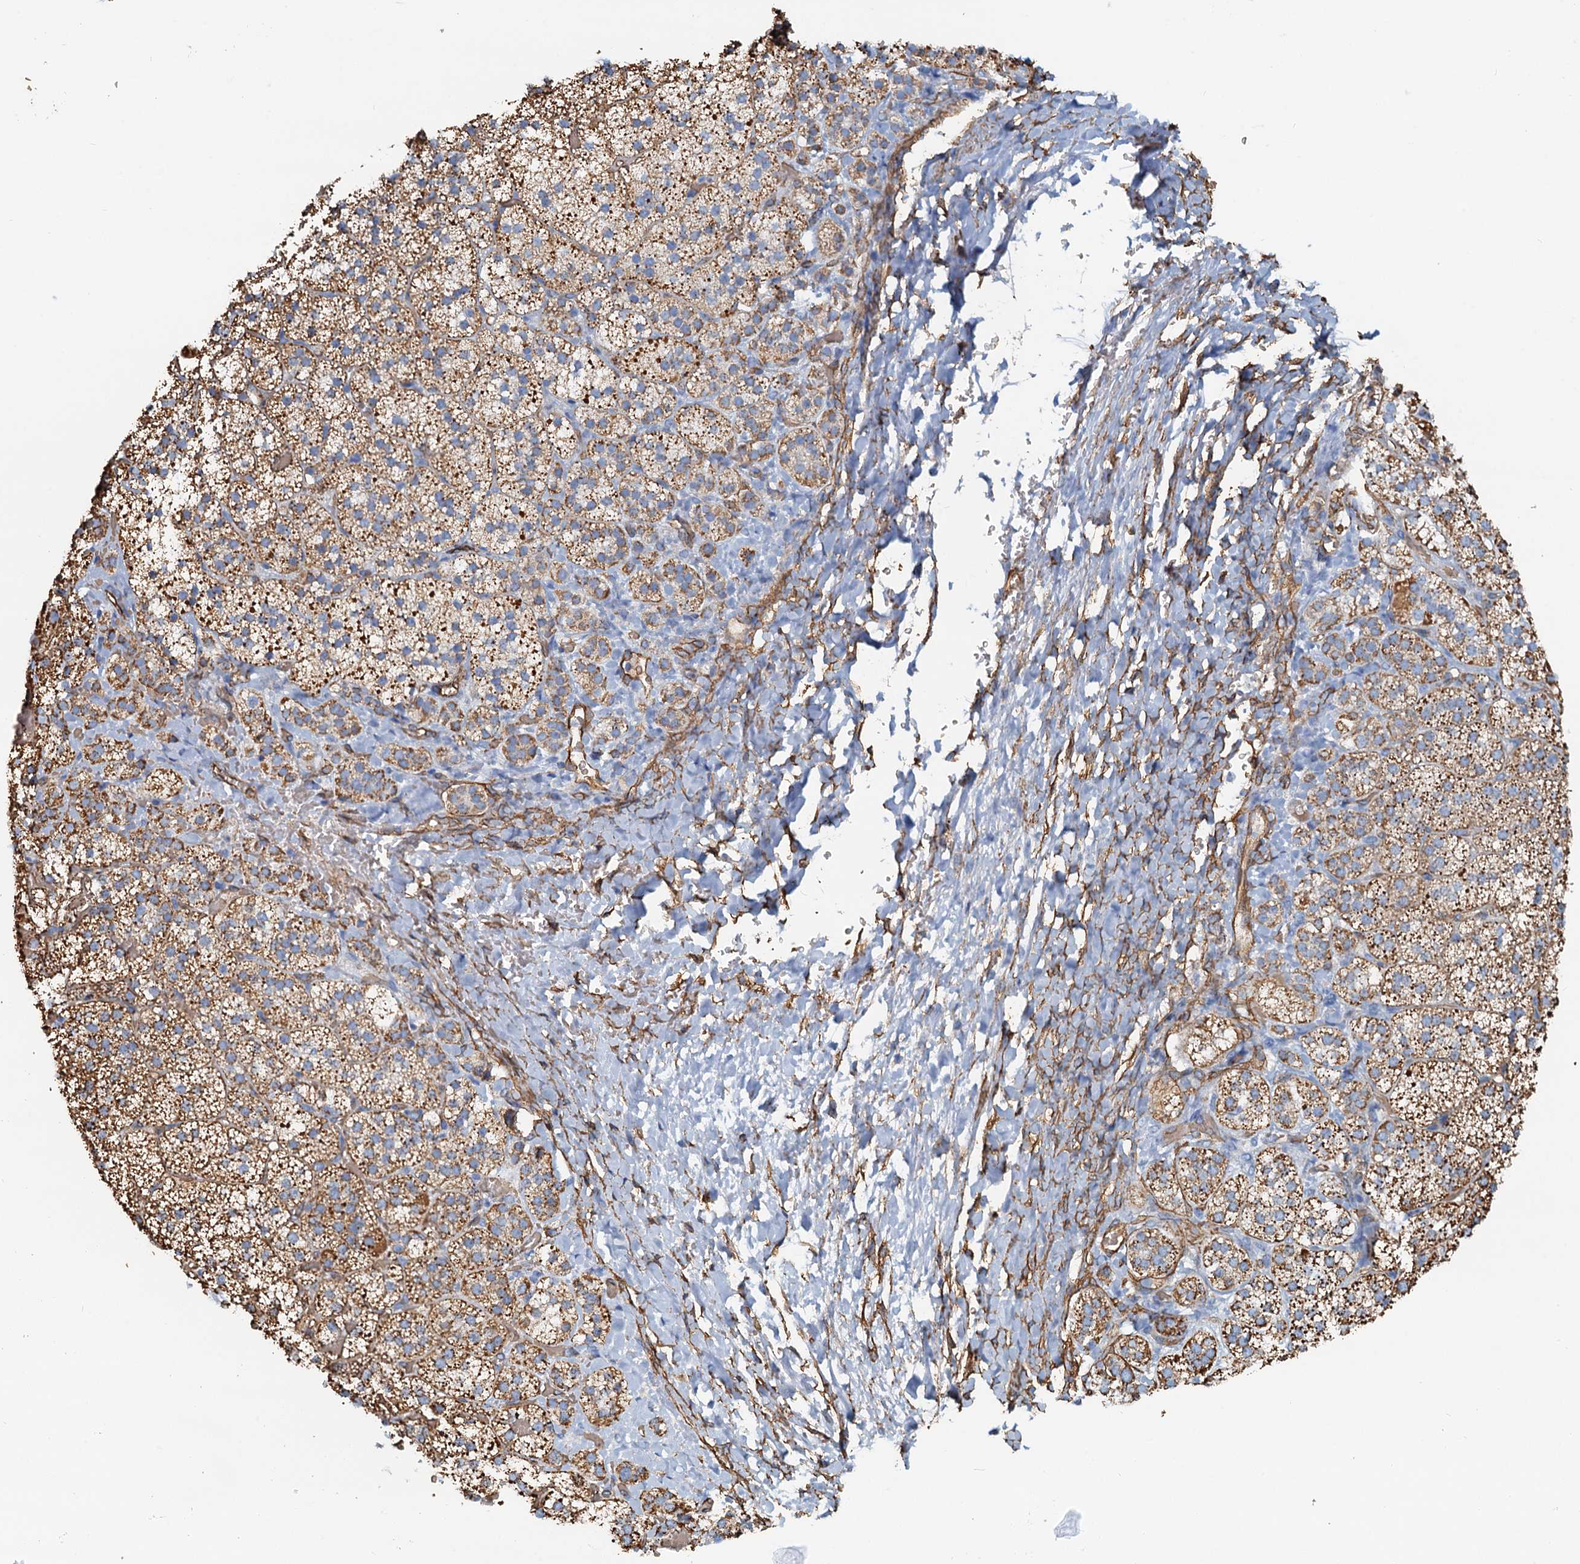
{"staining": {"intensity": "moderate", "quantity": ">75%", "location": "cytoplasmic/membranous"}, "tissue": "adrenal gland", "cell_type": "Glandular cells", "image_type": "normal", "snomed": [{"axis": "morphology", "description": "Normal tissue, NOS"}, {"axis": "topography", "description": "Adrenal gland"}], "caption": "IHC histopathology image of benign adrenal gland: human adrenal gland stained using immunohistochemistry reveals medium levels of moderate protein expression localized specifically in the cytoplasmic/membranous of glandular cells, appearing as a cytoplasmic/membranous brown color.", "gene": "DGKG", "patient": {"sex": "female", "age": 44}}